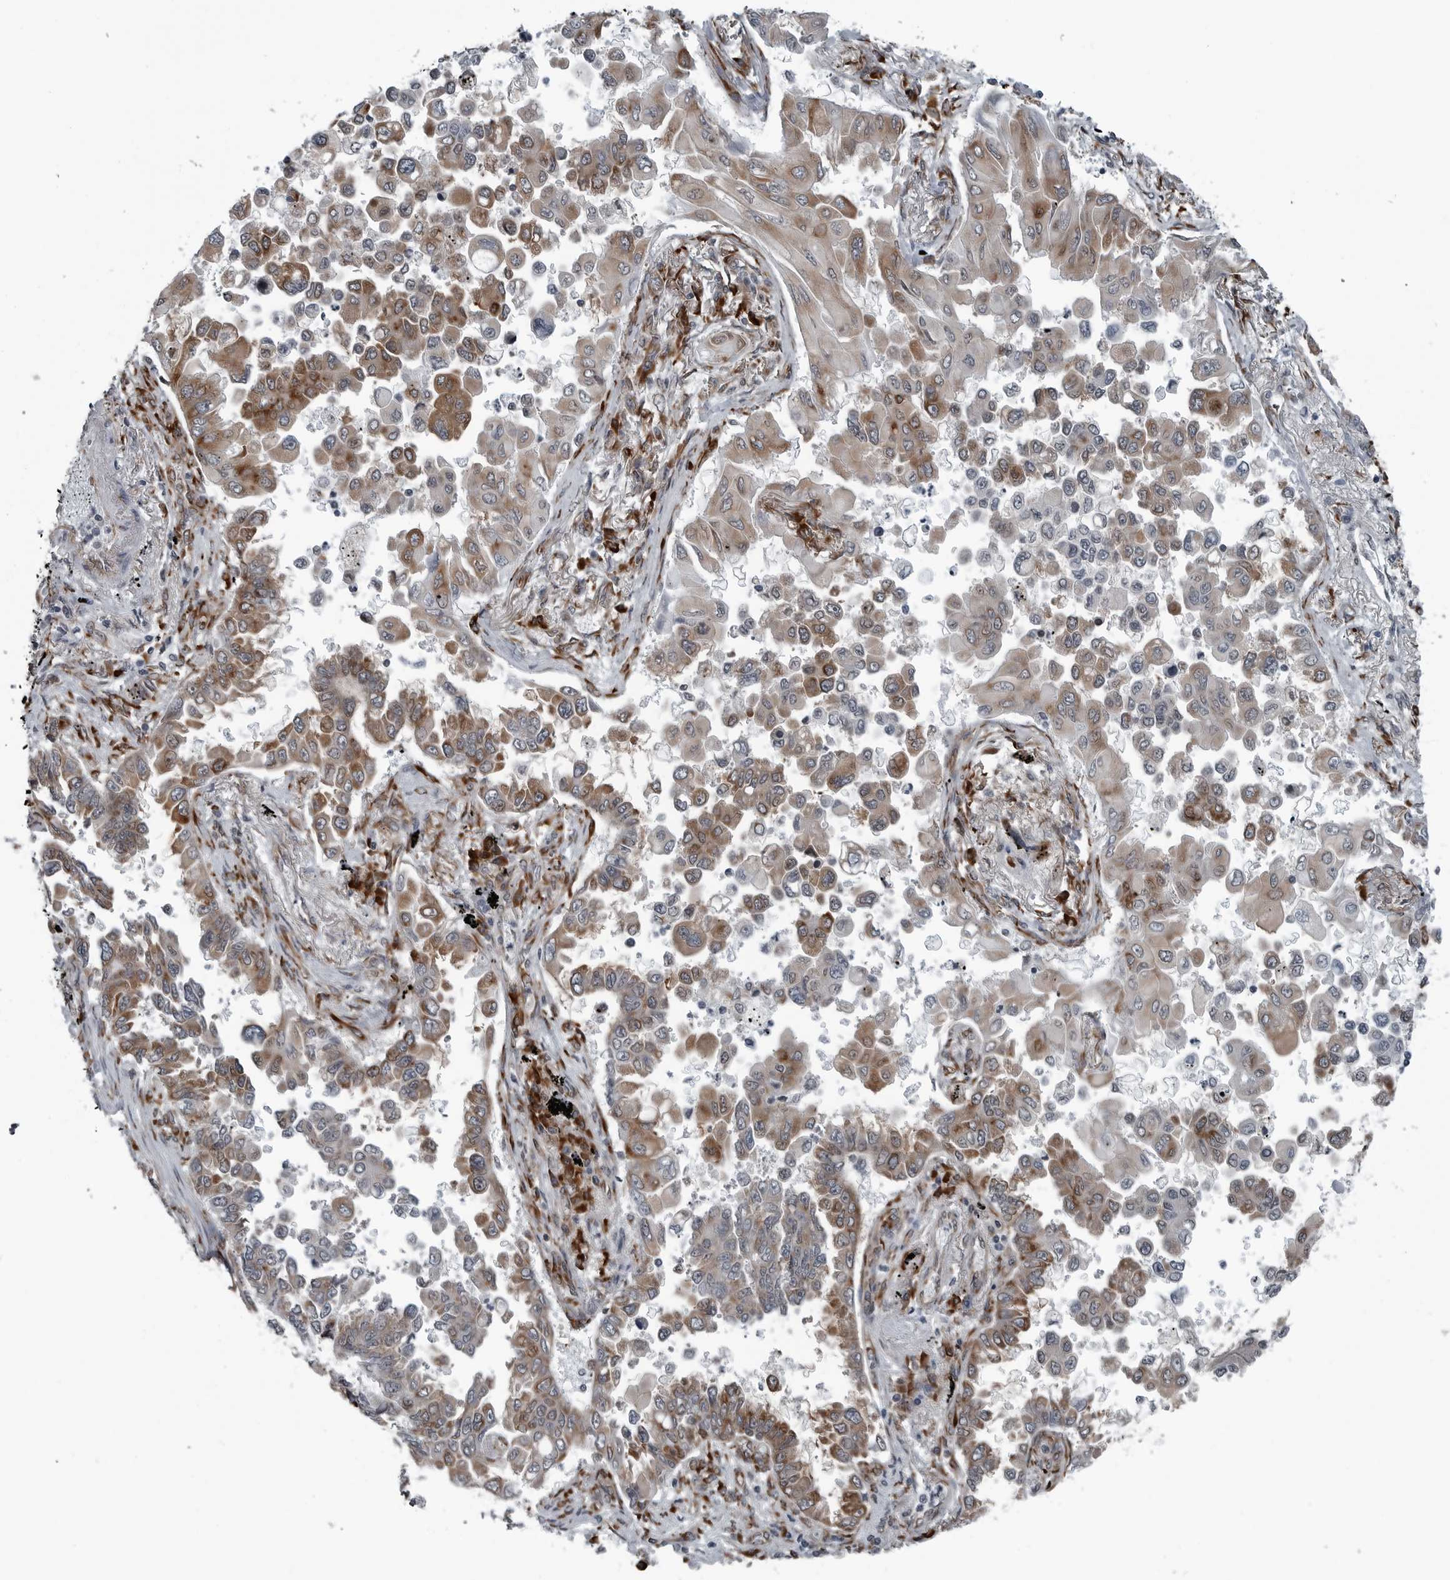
{"staining": {"intensity": "moderate", "quantity": ">75%", "location": "cytoplasmic/membranous"}, "tissue": "lung cancer", "cell_type": "Tumor cells", "image_type": "cancer", "snomed": [{"axis": "morphology", "description": "Adenocarcinoma, NOS"}, {"axis": "topography", "description": "Lung"}], "caption": "Immunohistochemical staining of adenocarcinoma (lung) displays medium levels of moderate cytoplasmic/membranous staining in about >75% of tumor cells. The staining was performed using DAB (3,3'-diaminobenzidine), with brown indicating positive protein expression. Nuclei are stained blue with hematoxylin.", "gene": "CEP85", "patient": {"sex": "female", "age": 67}}